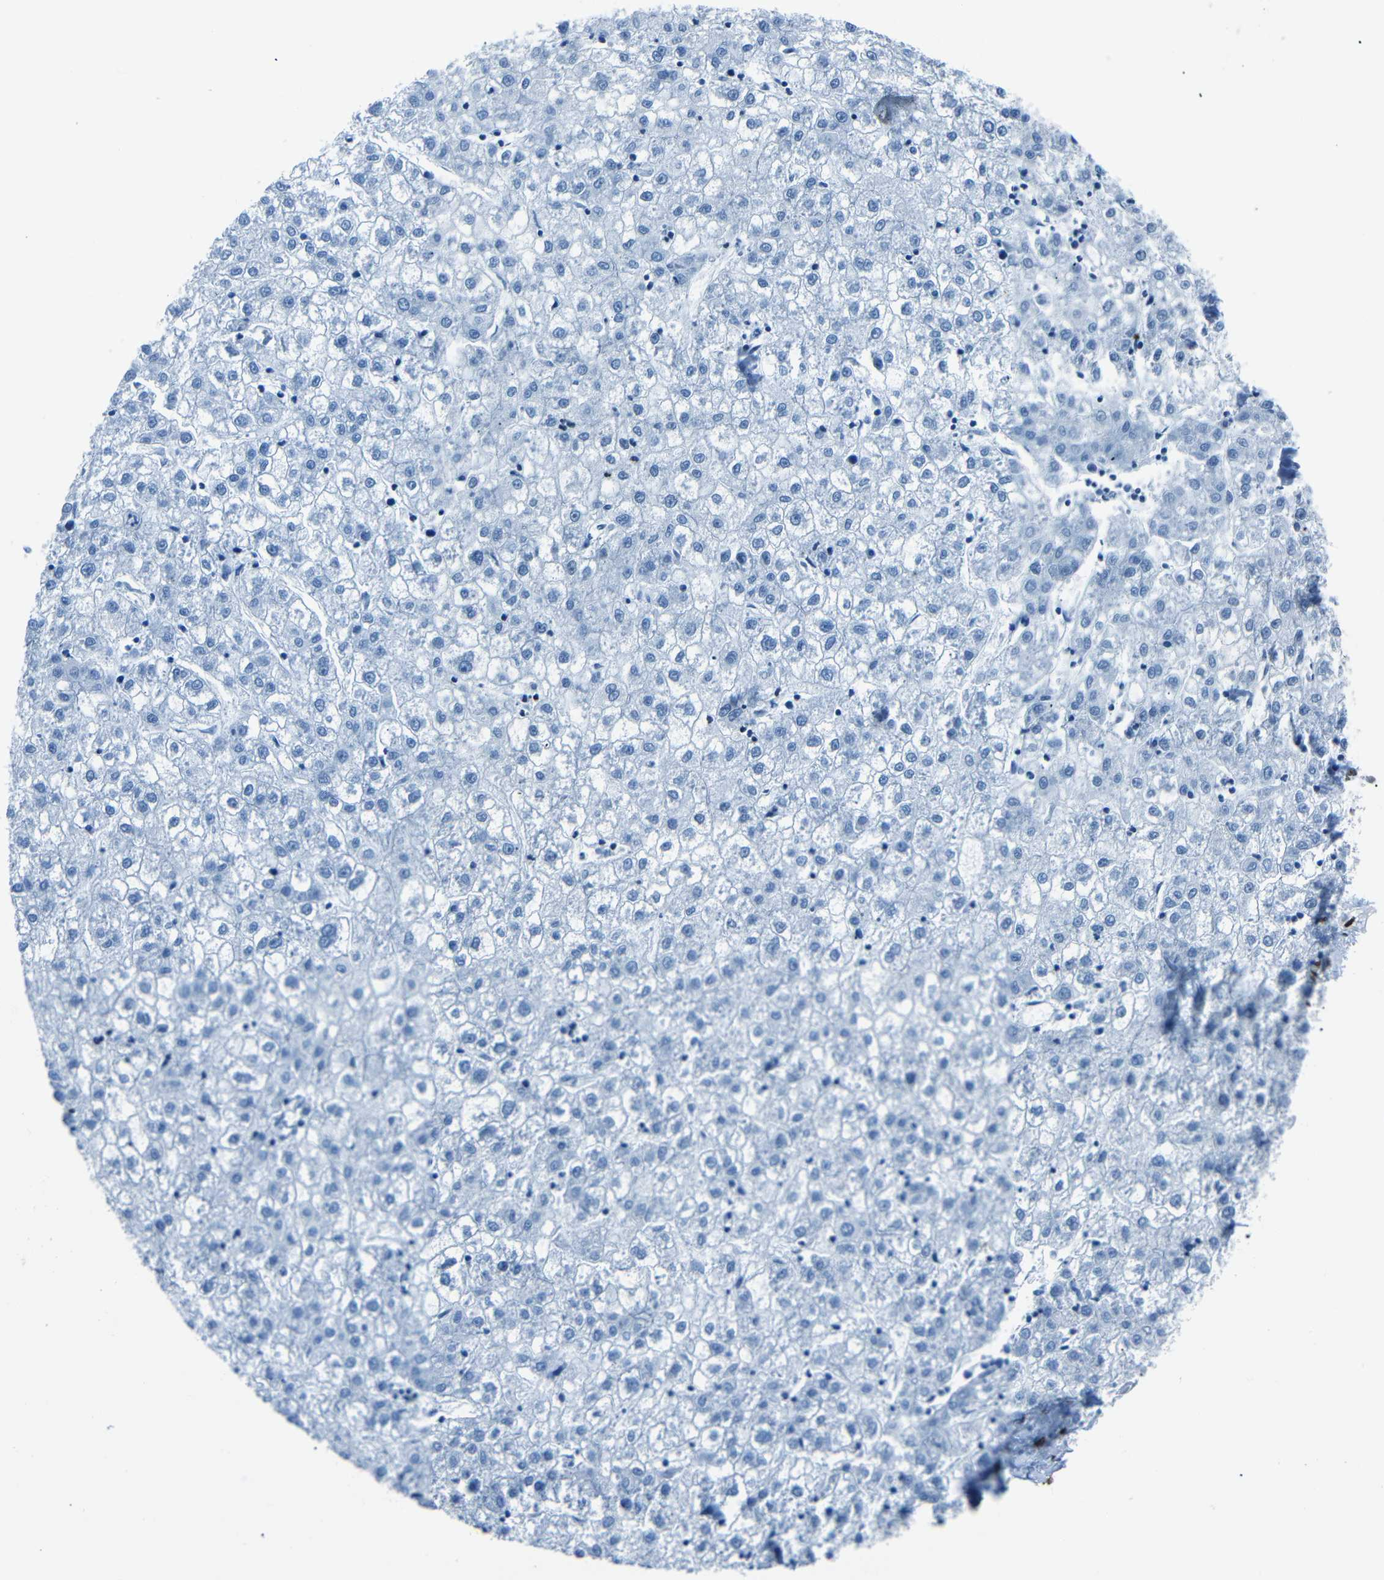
{"staining": {"intensity": "negative", "quantity": "none", "location": "none"}, "tissue": "liver cancer", "cell_type": "Tumor cells", "image_type": "cancer", "snomed": [{"axis": "morphology", "description": "Carcinoma, Hepatocellular, NOS"}, {"axis": "topography", "description": "Liver"}], "caption": "An immunohistochemistry (IHC) image of liver cancer (hepatocellular carcinoma) is shown. There is no staining in tumor cells of liver cancer (hepatocellular carcinoma).", "gene": "HMGN1", "patient": {"sex": "male", "age": 72}}